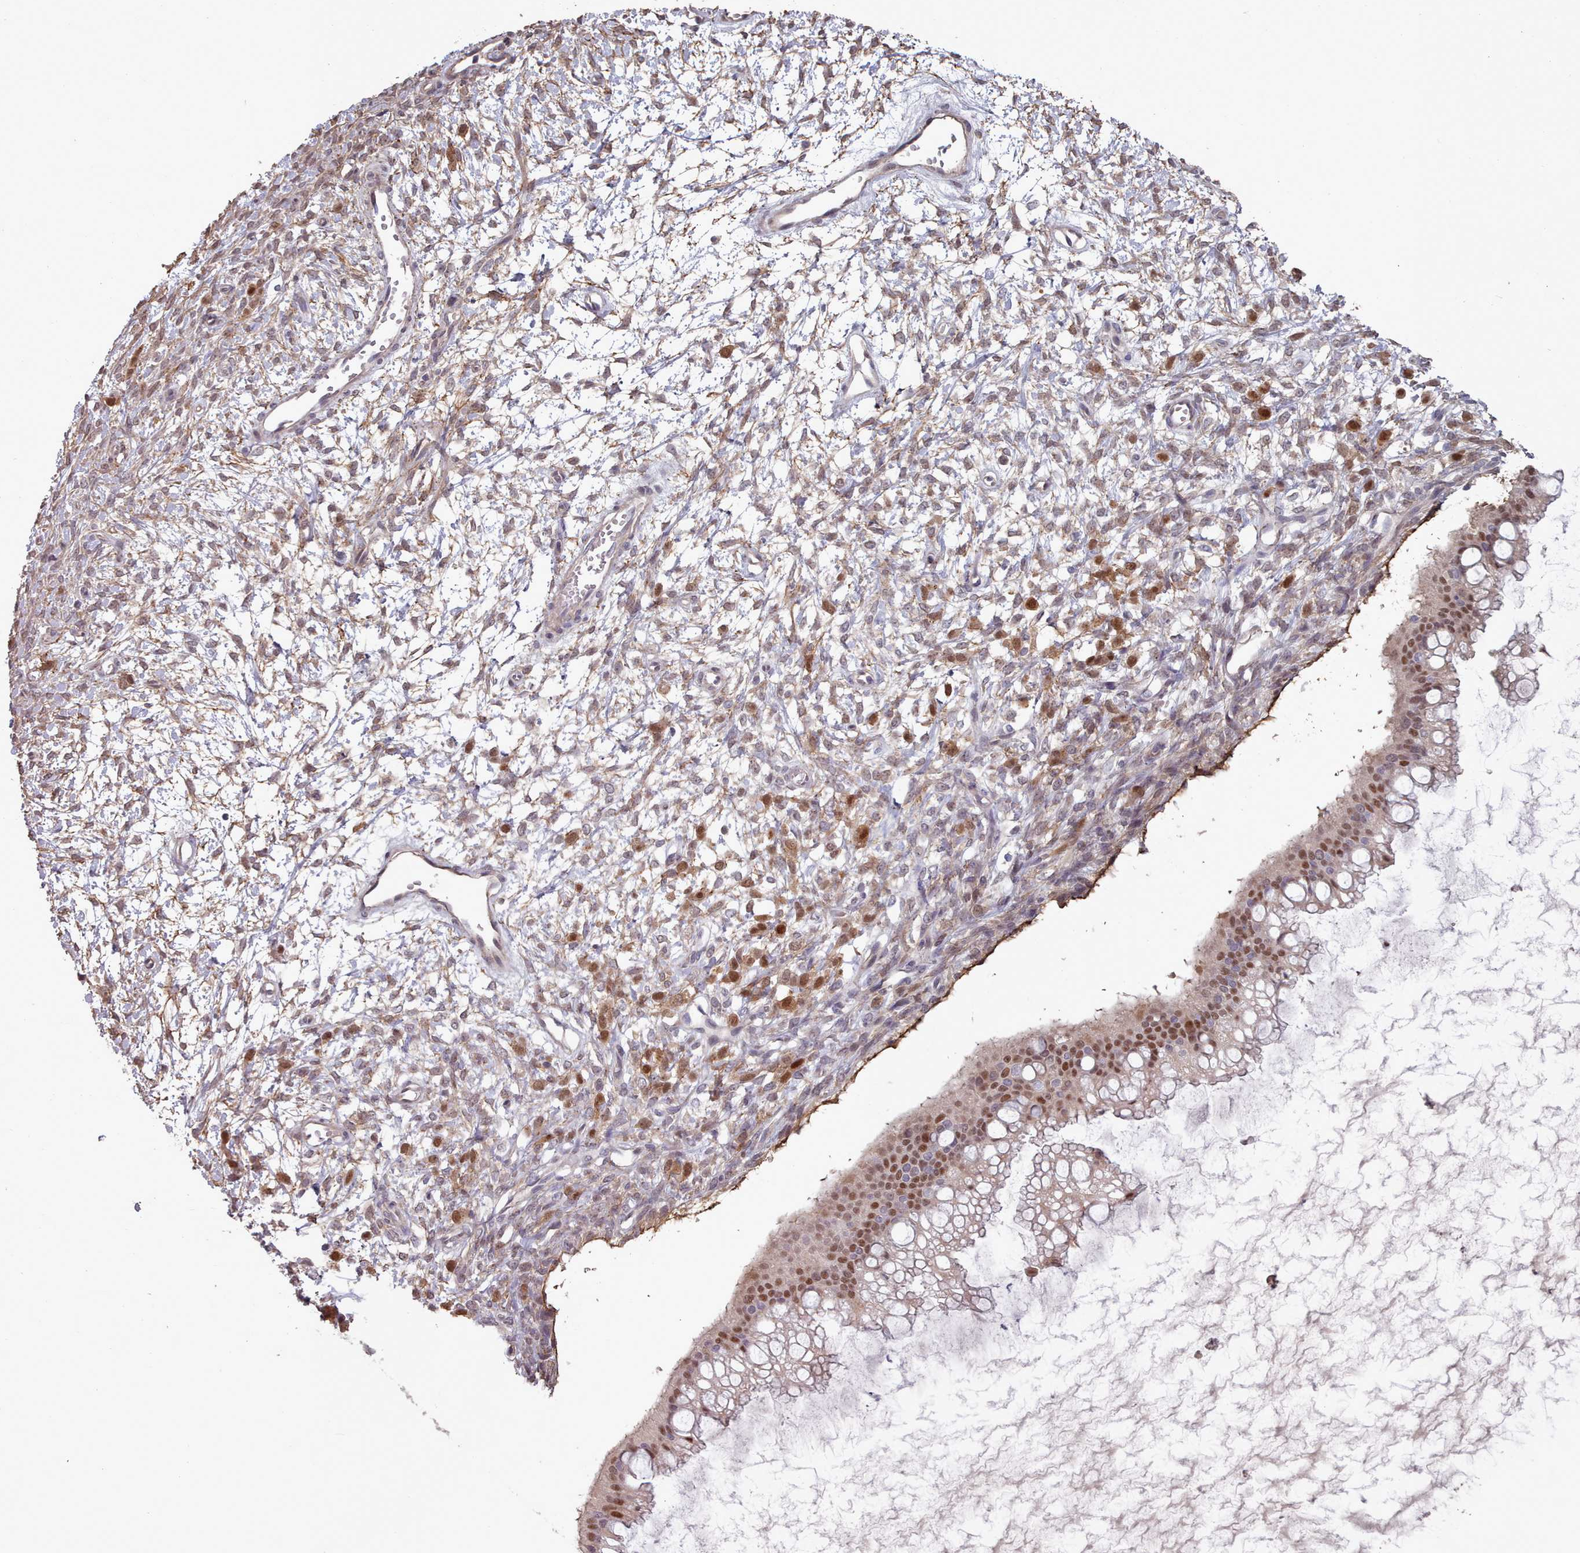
{"staining": {"intensity": "moderate", "quantity": ">75%", "location": "nuclear"}, "tissue": "ovarian cancer", "cell_type": "Tumor cells", "image_type": "cancer", "snomed": [{"axis": "morphology", "description": "Cystadenocarcinoma, mucinous, NOS"}, {"axis": "topography", "description": "Ovary"}], "caption": "Mucinous cystadenocarcinoma (ovarian) stained with DAB IHC shows medium levels of moderate nuclear positivity in approximately >75% of tumor cells. (brown staining indicates protein expression, while blue staining denotes nuclei).", "gene": "ERCC6L", "patient": {"sex": "female", "age": 73}}